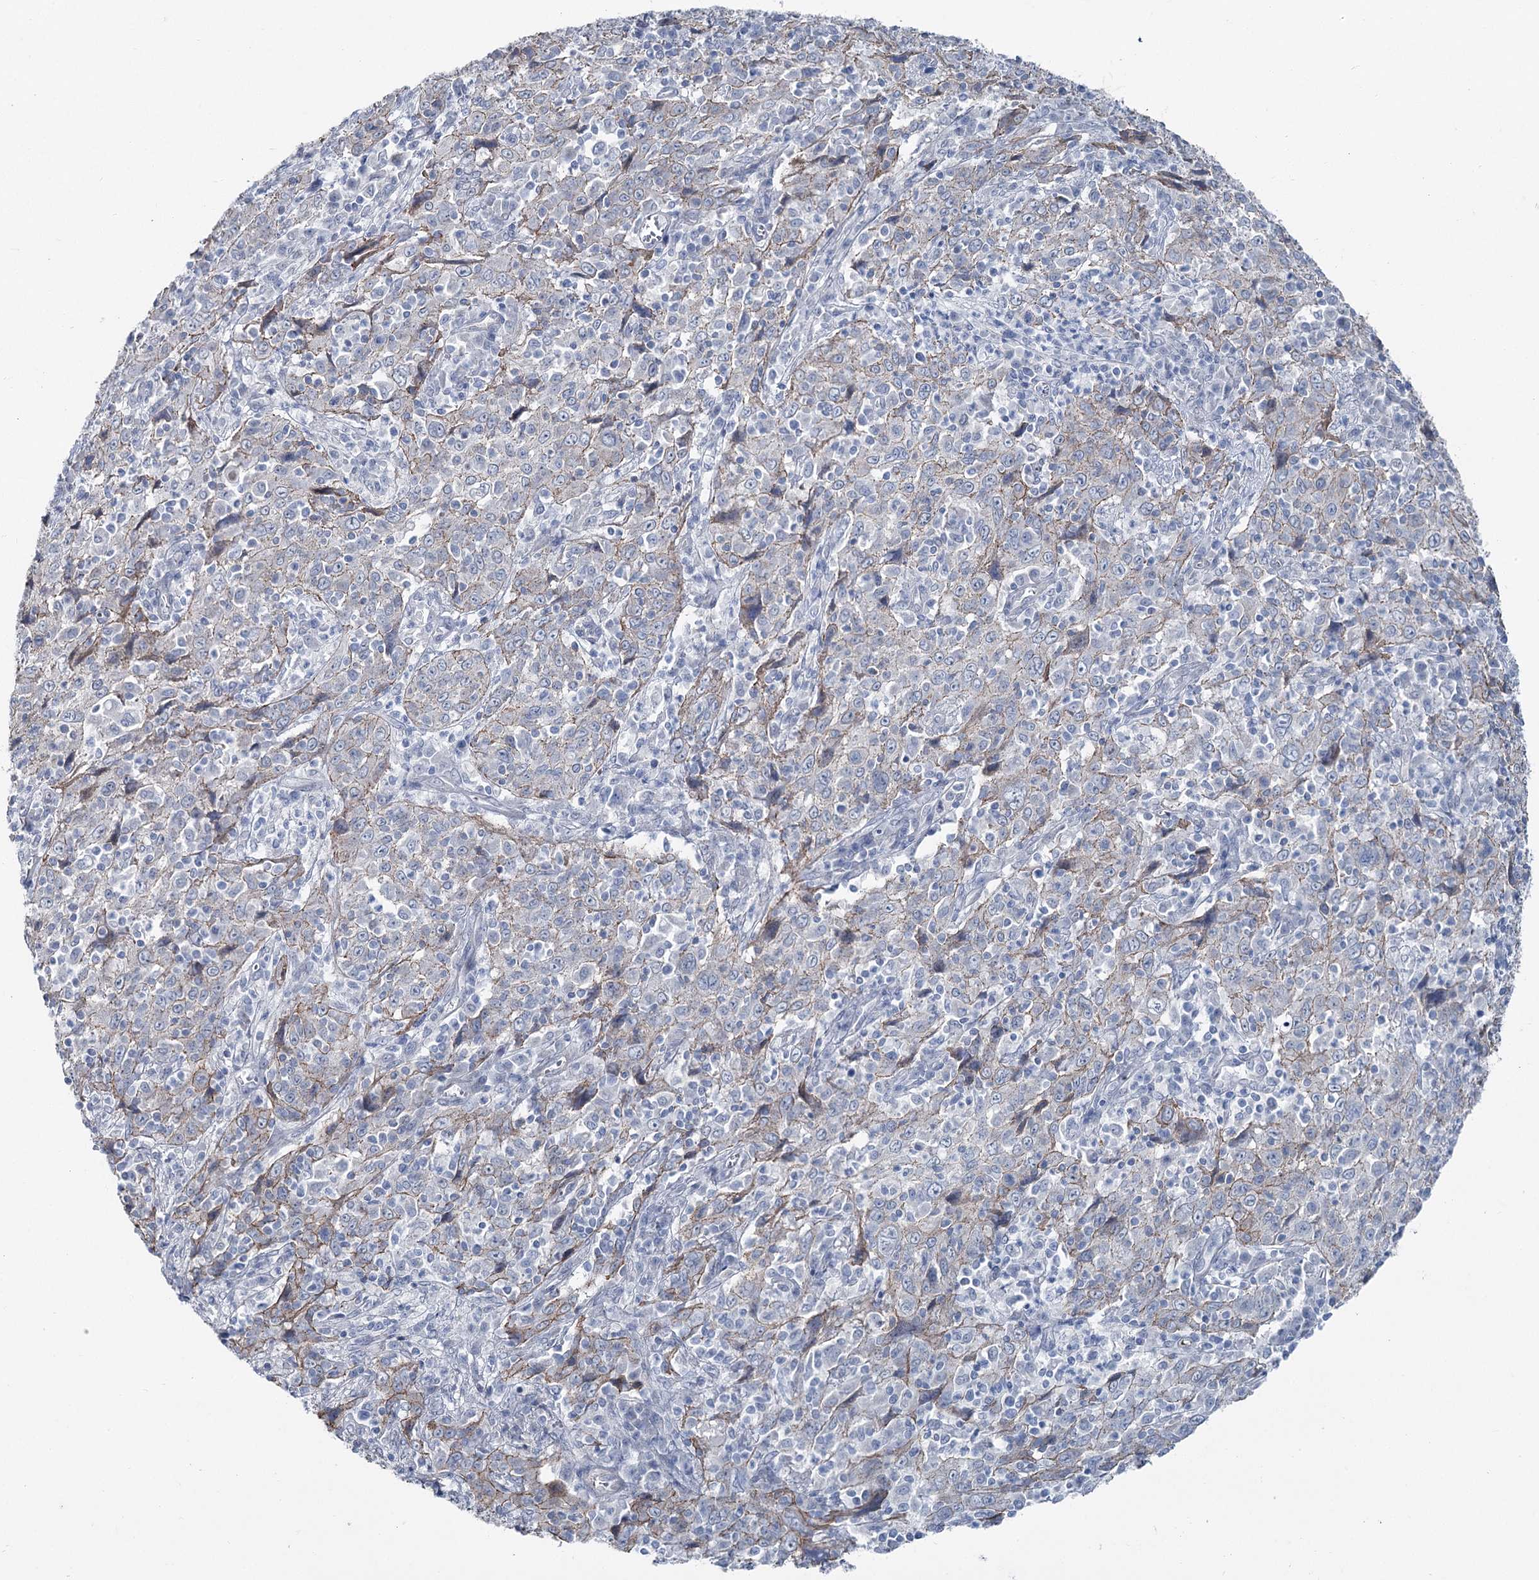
{"staining": {"intensity": "moderate", "quantity": "25%-75%", "location": "cytoplasmic/membranous"}, "tissue": "cervical cancer", "cell_type": "Tumor cells", "image_type": "cancer", "snomed": [{"axis": "morphology", "description": "Squamous cell carcinoma, NOS"}, {"axis": "topography", "description": "Cervix"}], "caption": "DAB immunohistochemical staining of cervical squamous cell carcinoma displays moderate cytoplasmic/membranous protein positivity in approximately 25%-75% of tumor cells.", "gene": "FAM120B", "patient": {"sex": "female", "age": 46}}